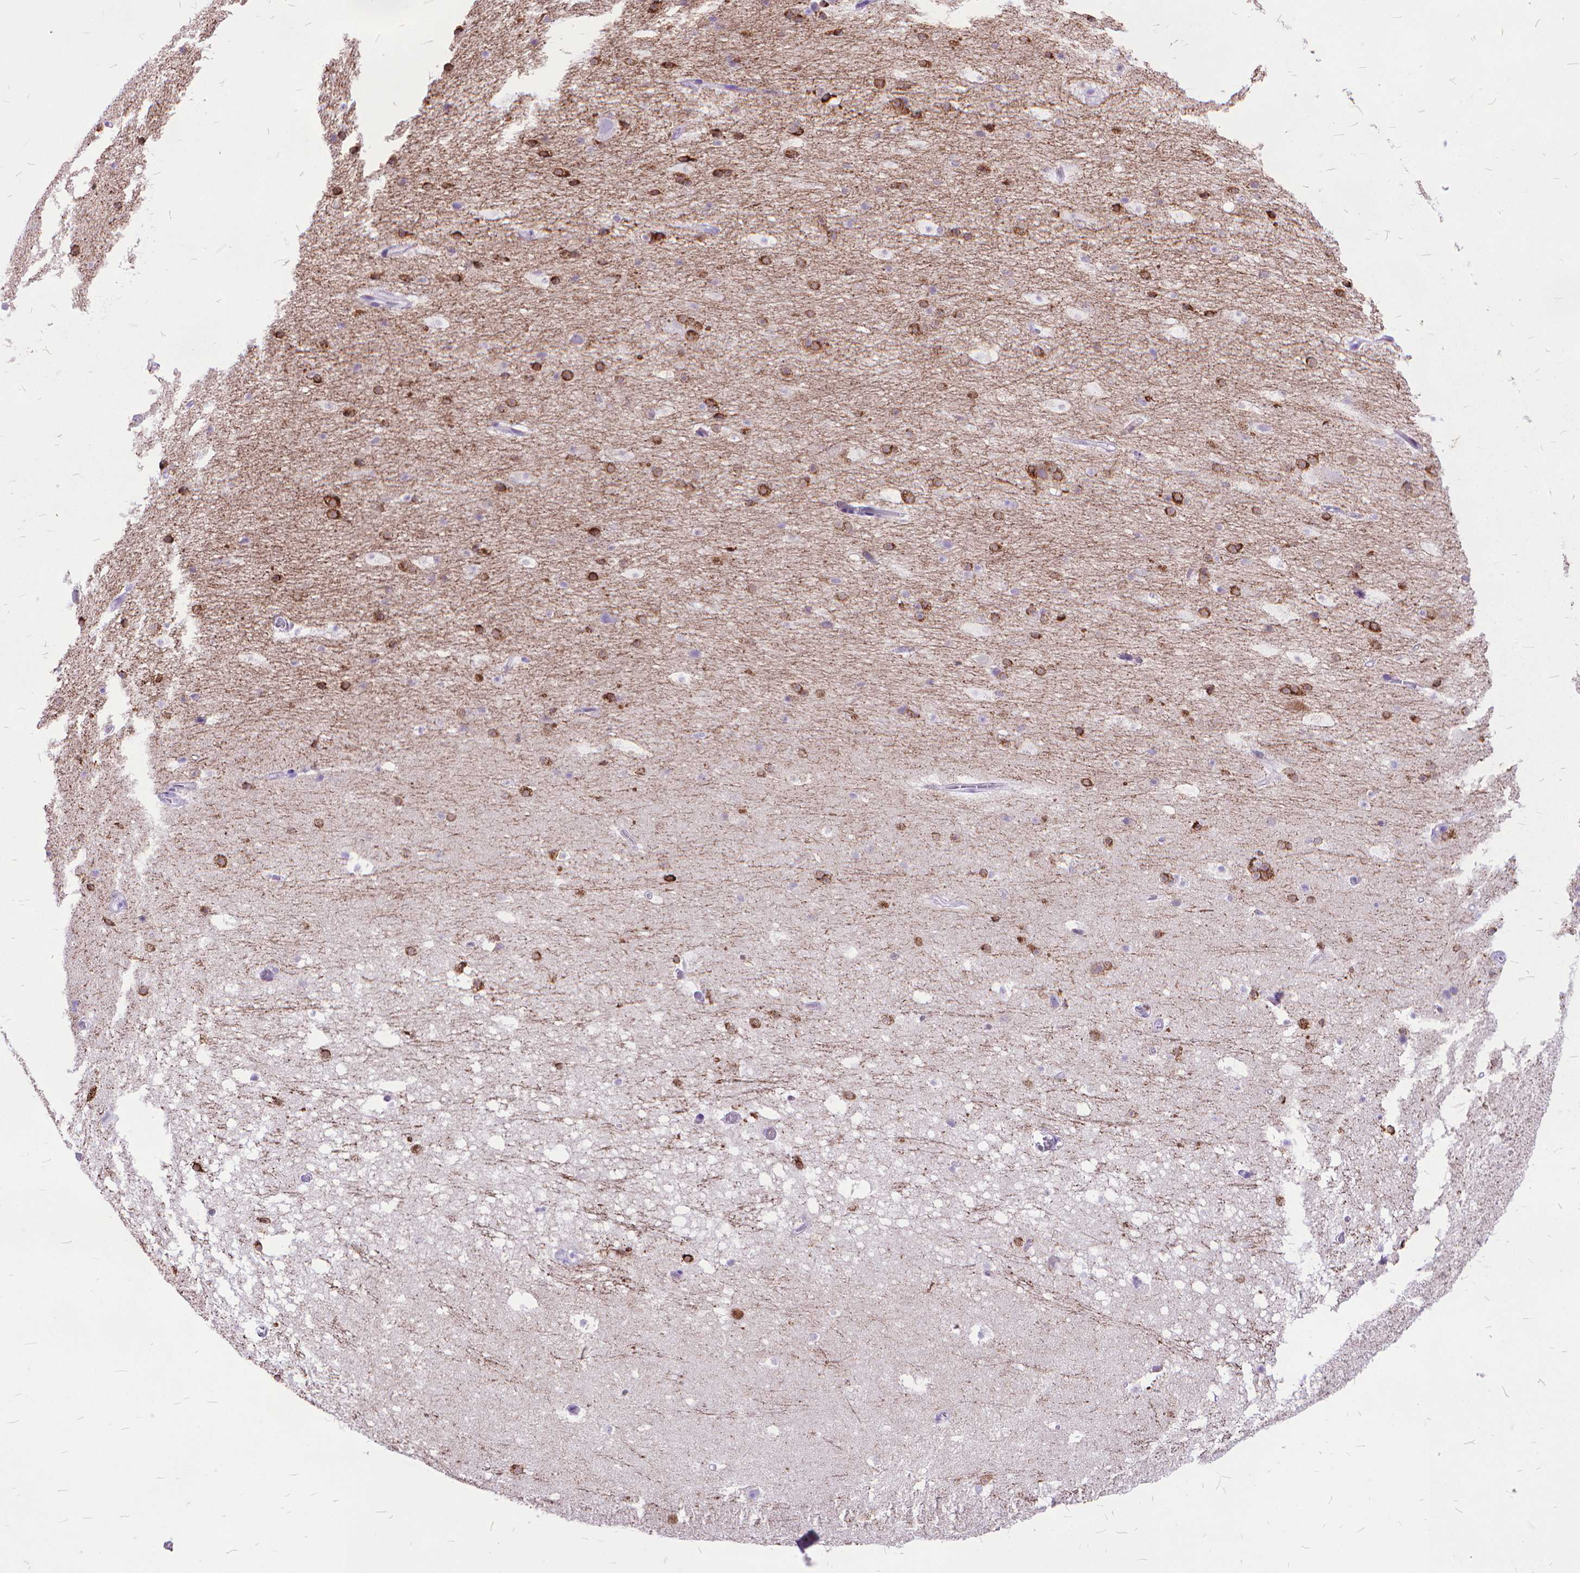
{"staining": {"intensity": "strong", "quantity": "25%-75%", "location": "cytoplasmic/membranous"}, "tissue": "hippocampus", "cell_type": "Glial cells", "image_type": "normal", "snomed": [{"axis": "morphology", "description": "Normal tissue, NOS"}, {"axis": "topography", "description": "Hippocampus"}], "caption": "A high-resolution photomicrograph shows IHC staining of unremarkable hippocampus, which reveals strong cytoplasmic/membranous staining in approximately 25%-75% of glial cells.", "gene": "POLE4", "patient": {"sex": "male", "age": 26}}